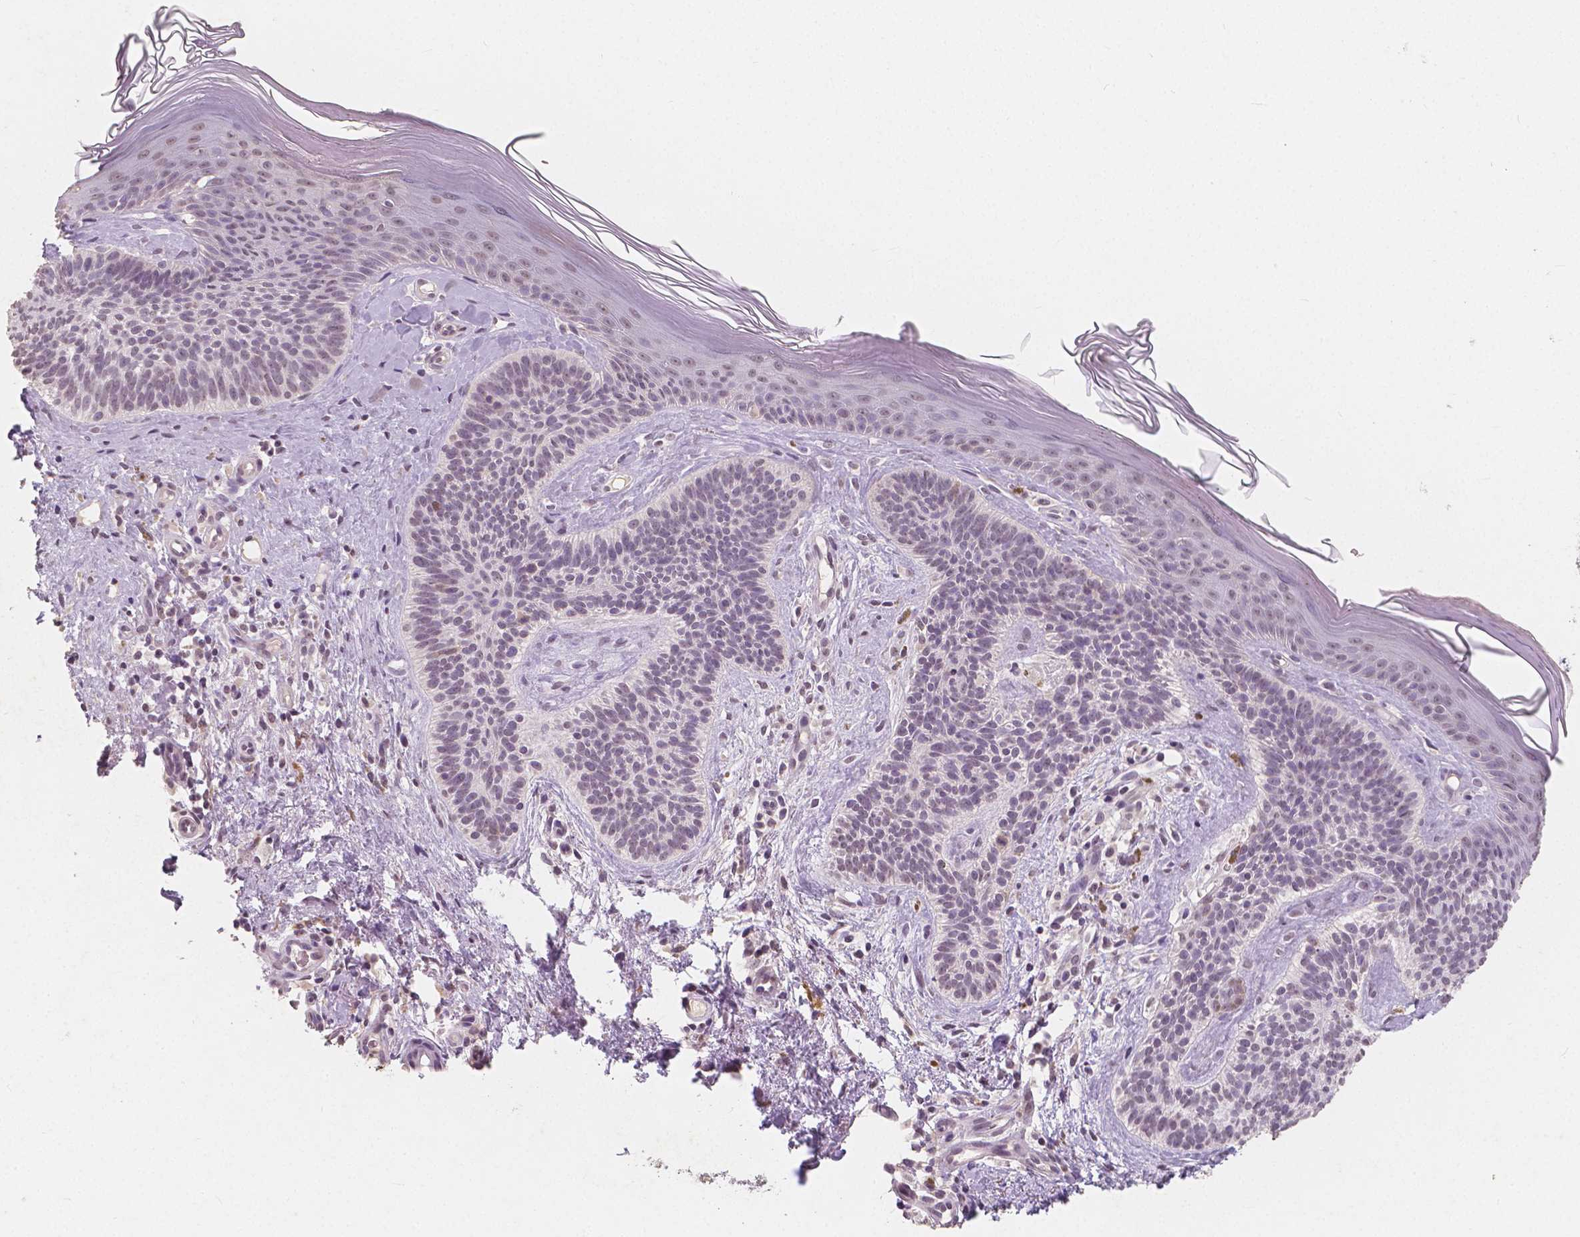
{"staining": {"intensity": "negative", "quantity": "none", "location": "none"}, "tissue": "skin cancer", "cell_type": "Tumor cells", "image_type": "cancer", "snomed": [{"axis": "morphology", "description": "Basal cell carcinoma"}, {"axis": "topography", "description": "Skin"}], "caption": "High magnification brightfield microscopy of skin basal cell carcinoma stained with DAB (brown) and counterstained with hematoxylin (blue): tumor cells show no significant positivity. (Immunohistochemistry (ihc), brightfield microscopy, high magnification).", "gene": "NOLC1", "patient": {"sex": "male", "age": 79}}